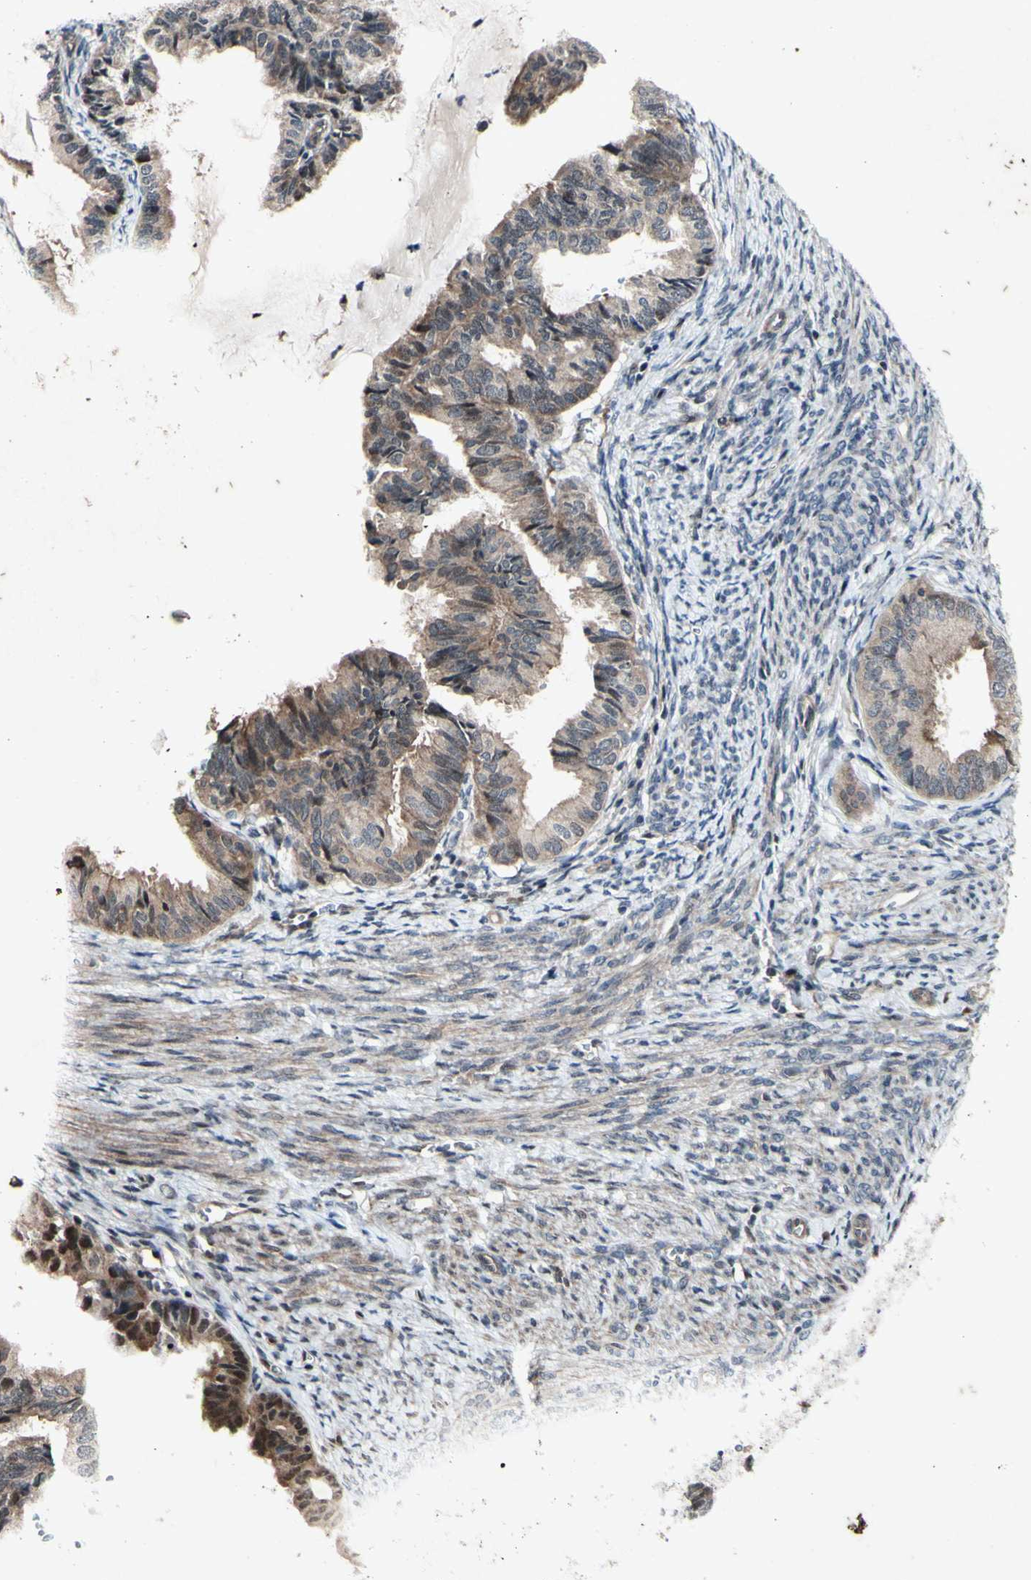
{"staining": {"intensity": "moderate", "quantity": ">75%", "location": "cytoplasmic/membranous,nuclear"}, "tissue": "endometrial cancer", "cell_type": "Tumor cells", "image_type": "cancer", "snomed": [{"axis": "morphology", "description": "Adenocarcinoma, NOS"}, {"axis": "topography", "description": "Endometrium"}], "caption": "Immunohistochemistry of human adenocarcinoma (endometrial) displays medium levels of moderate cytoplasmic/membranous and nuclear expression in approximately >75% of tumor cells. (IHC, brightfield microscopy, high magnification).", "gene": "CSNK1E", "patient": {"sex": "female", "age": 86}}